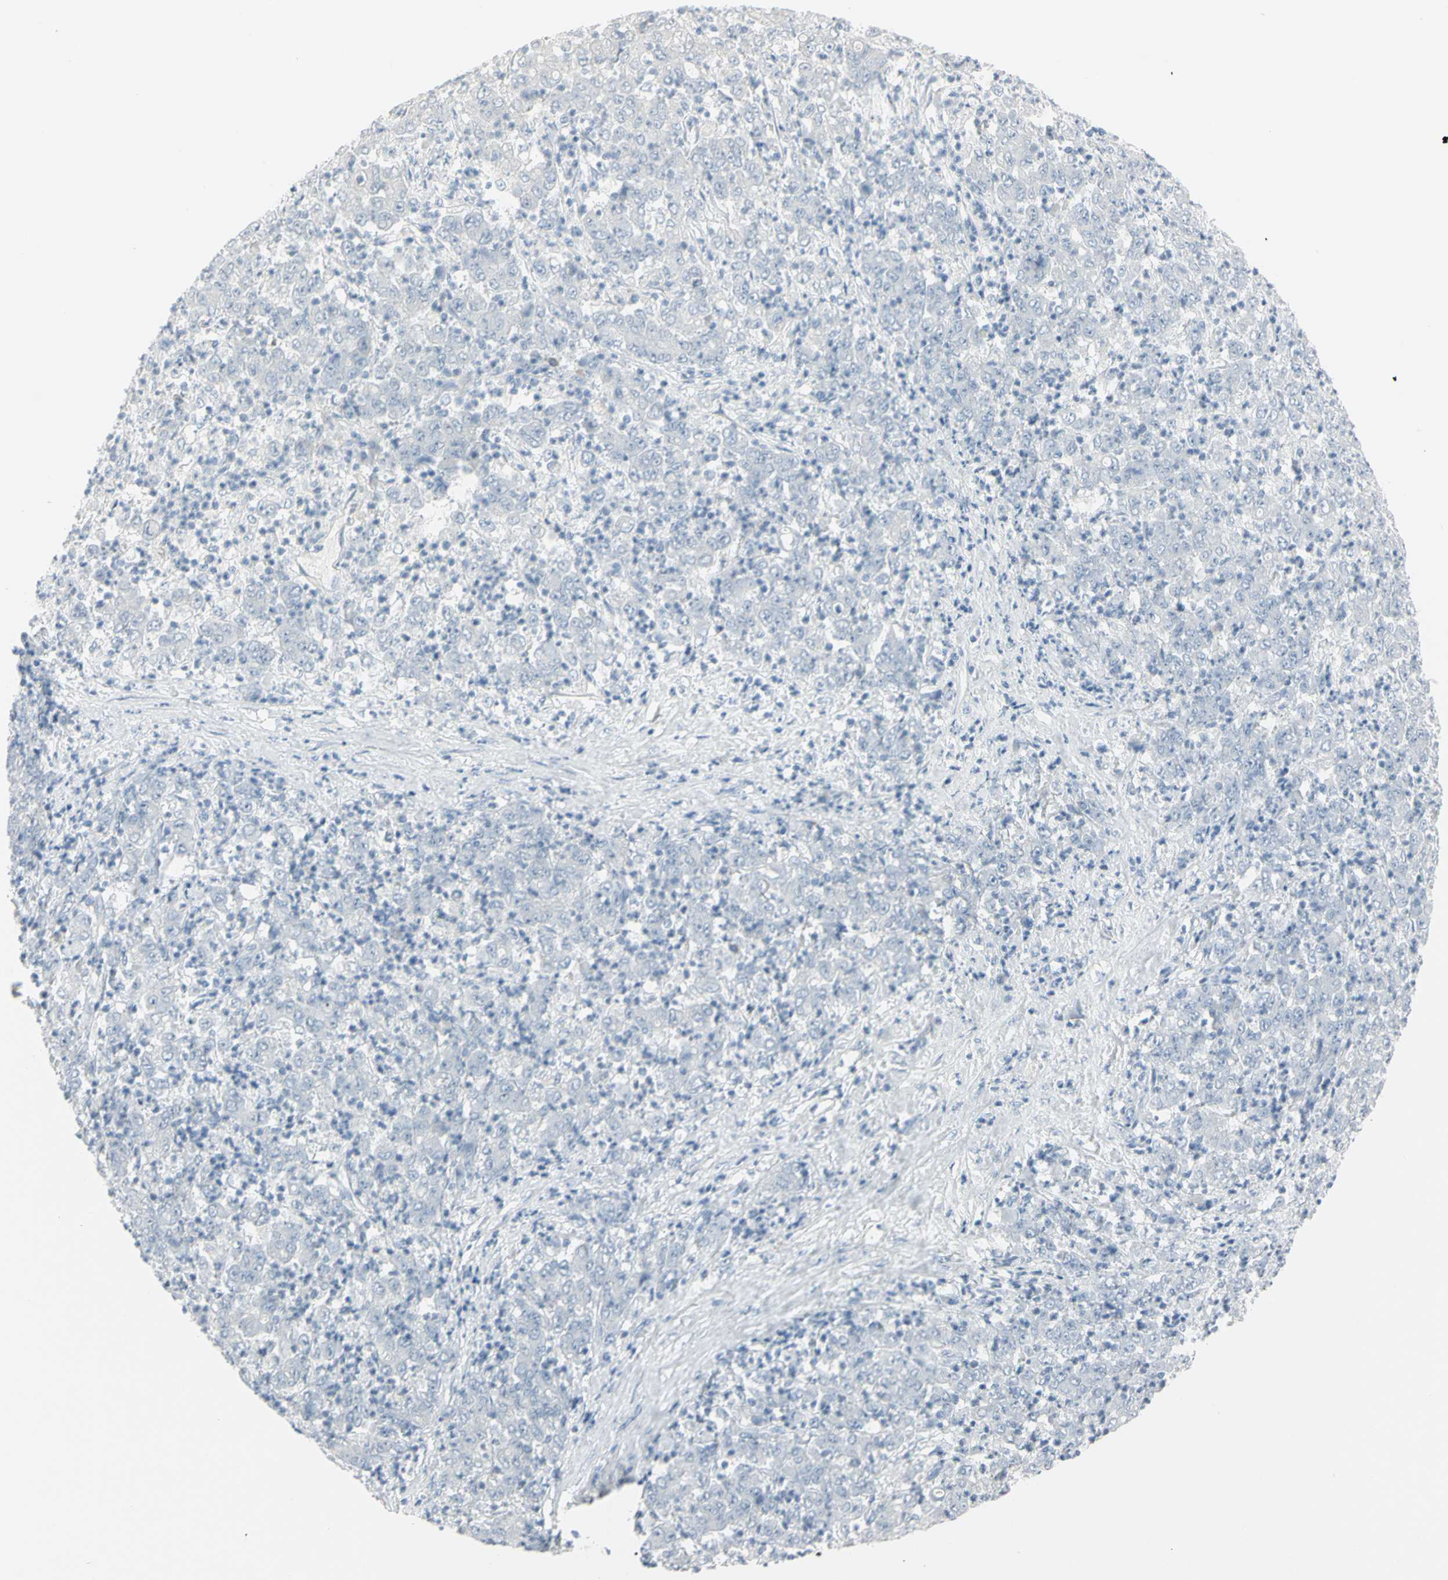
{"staining": {"intensity": "negative", "quantity": "none", "location": "none"}, "tissue": "stomach cancer", "cell_type": "Tumor cells", "image_type": "cancer", "snomed": [{"axis": "morphology", "description": "Adenocarcinoma, NOS"}, {"axis": "topography", "description": "Stomach, lower"}], "caption": "Tumor cells are negative for protein expression in human adenocarcinoma (stomach).", "gene": "PIP", "patient": {"sex": "female", "age": 71}}